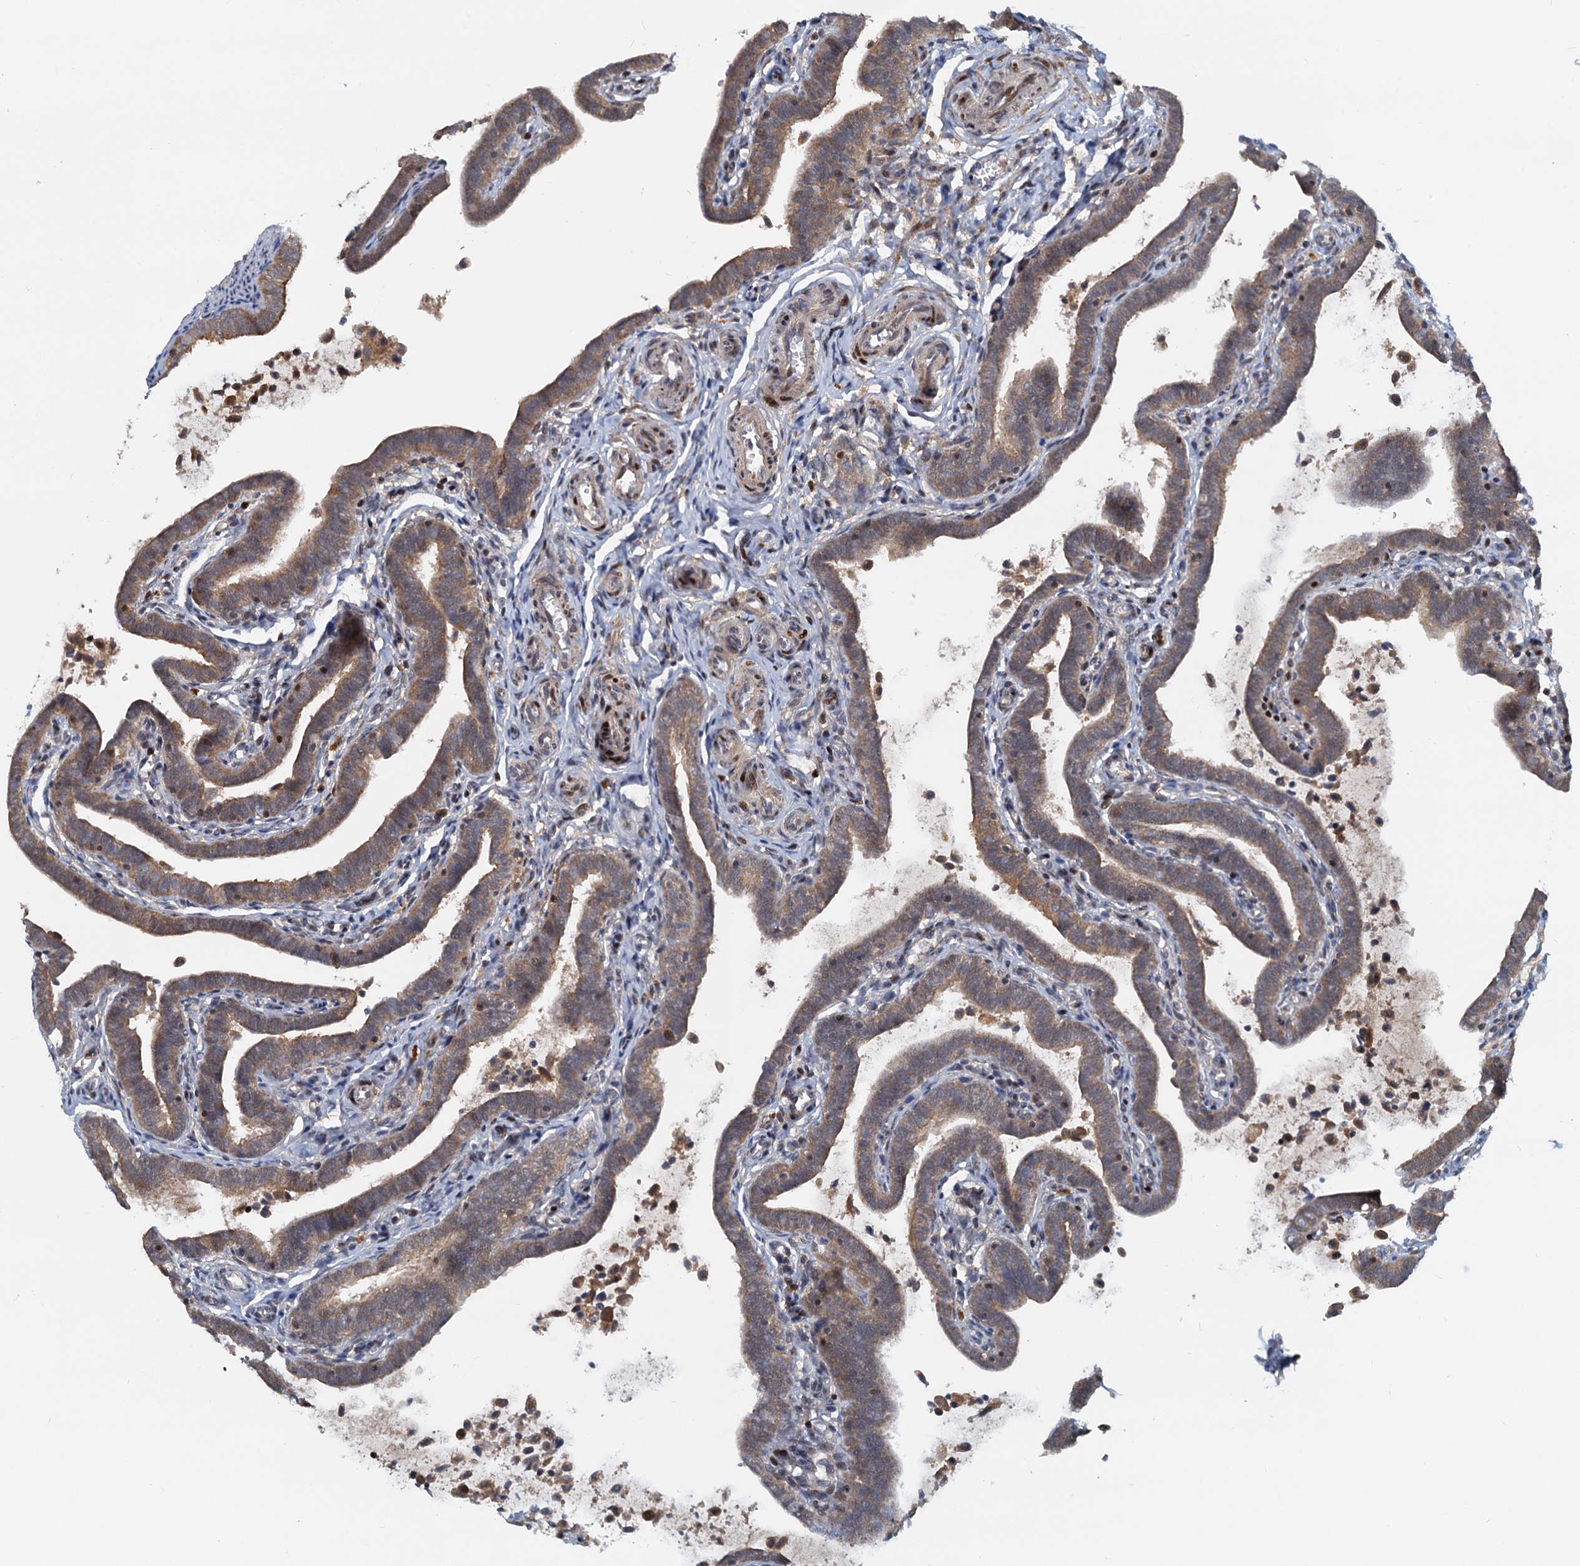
{"staining": {"intensity": "moderate", "quantity": ">75%", "location": "cytoplasmic/membranous"}, "tissue": "fallopian tube", "cell_type": "Glandular cells", "image_type": "normal", "snomed": [{"axis": "morphology", "description": "Normal tissue, NOS"}, {"axis": "topography", "description": "Fallopian tube"}], "caption": "The micrograph exhibits staining of unremarkable fallopian tube, revealing moderate cytoplasmic/membranous protein staining (brown color) within glandular cells. Ihc stains the protein of interest in brown and the nuclei are stained blue.", "gene": "TOLLIP", "patient": {"sex": "female", "age": 36}}